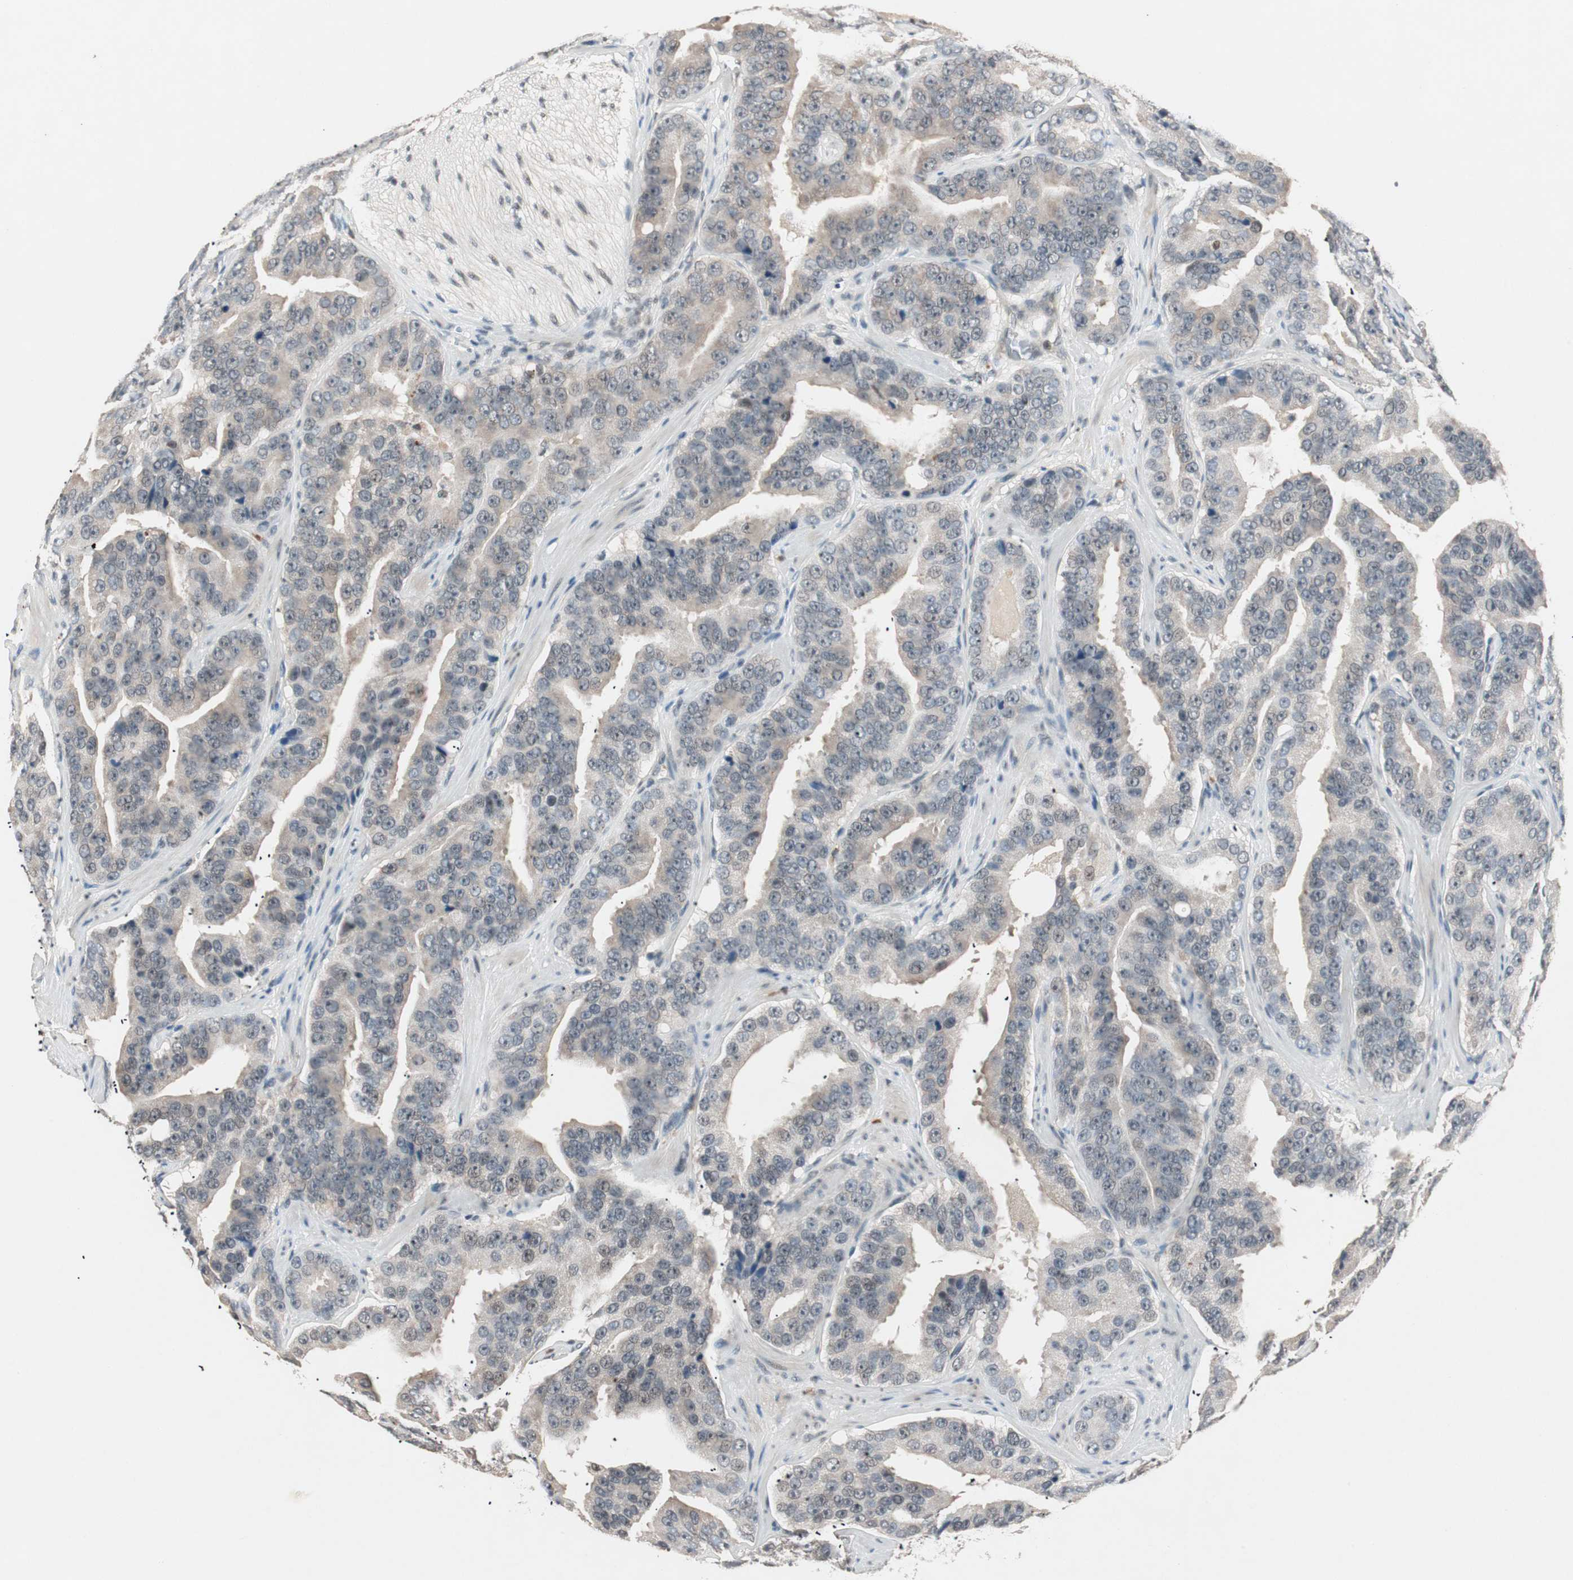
{"staining": {"intensity": "weak", "quantity": "25%-75%", "location": "cytoplasmic/membranous"}, "tissue": "prostate cancer", "cell_type": "Tumor cells", "image_type": "cancer", "snomed": [{"axis": "morphology", "description": "Adenocarcinoma, Low grade"}, {"axis": "topography", "description": "Prostate"}], "caption": "Prostate low-grade adenocarcinoma stained with DAB (3,3'-diaminobenzidine) IHC reveals low levels of weak cytoplasmic/membranous staining in approximately 25%-75% of tumor cells.", "gene": "NFRKB", "patient": {"sex": "male", "age": 59}}